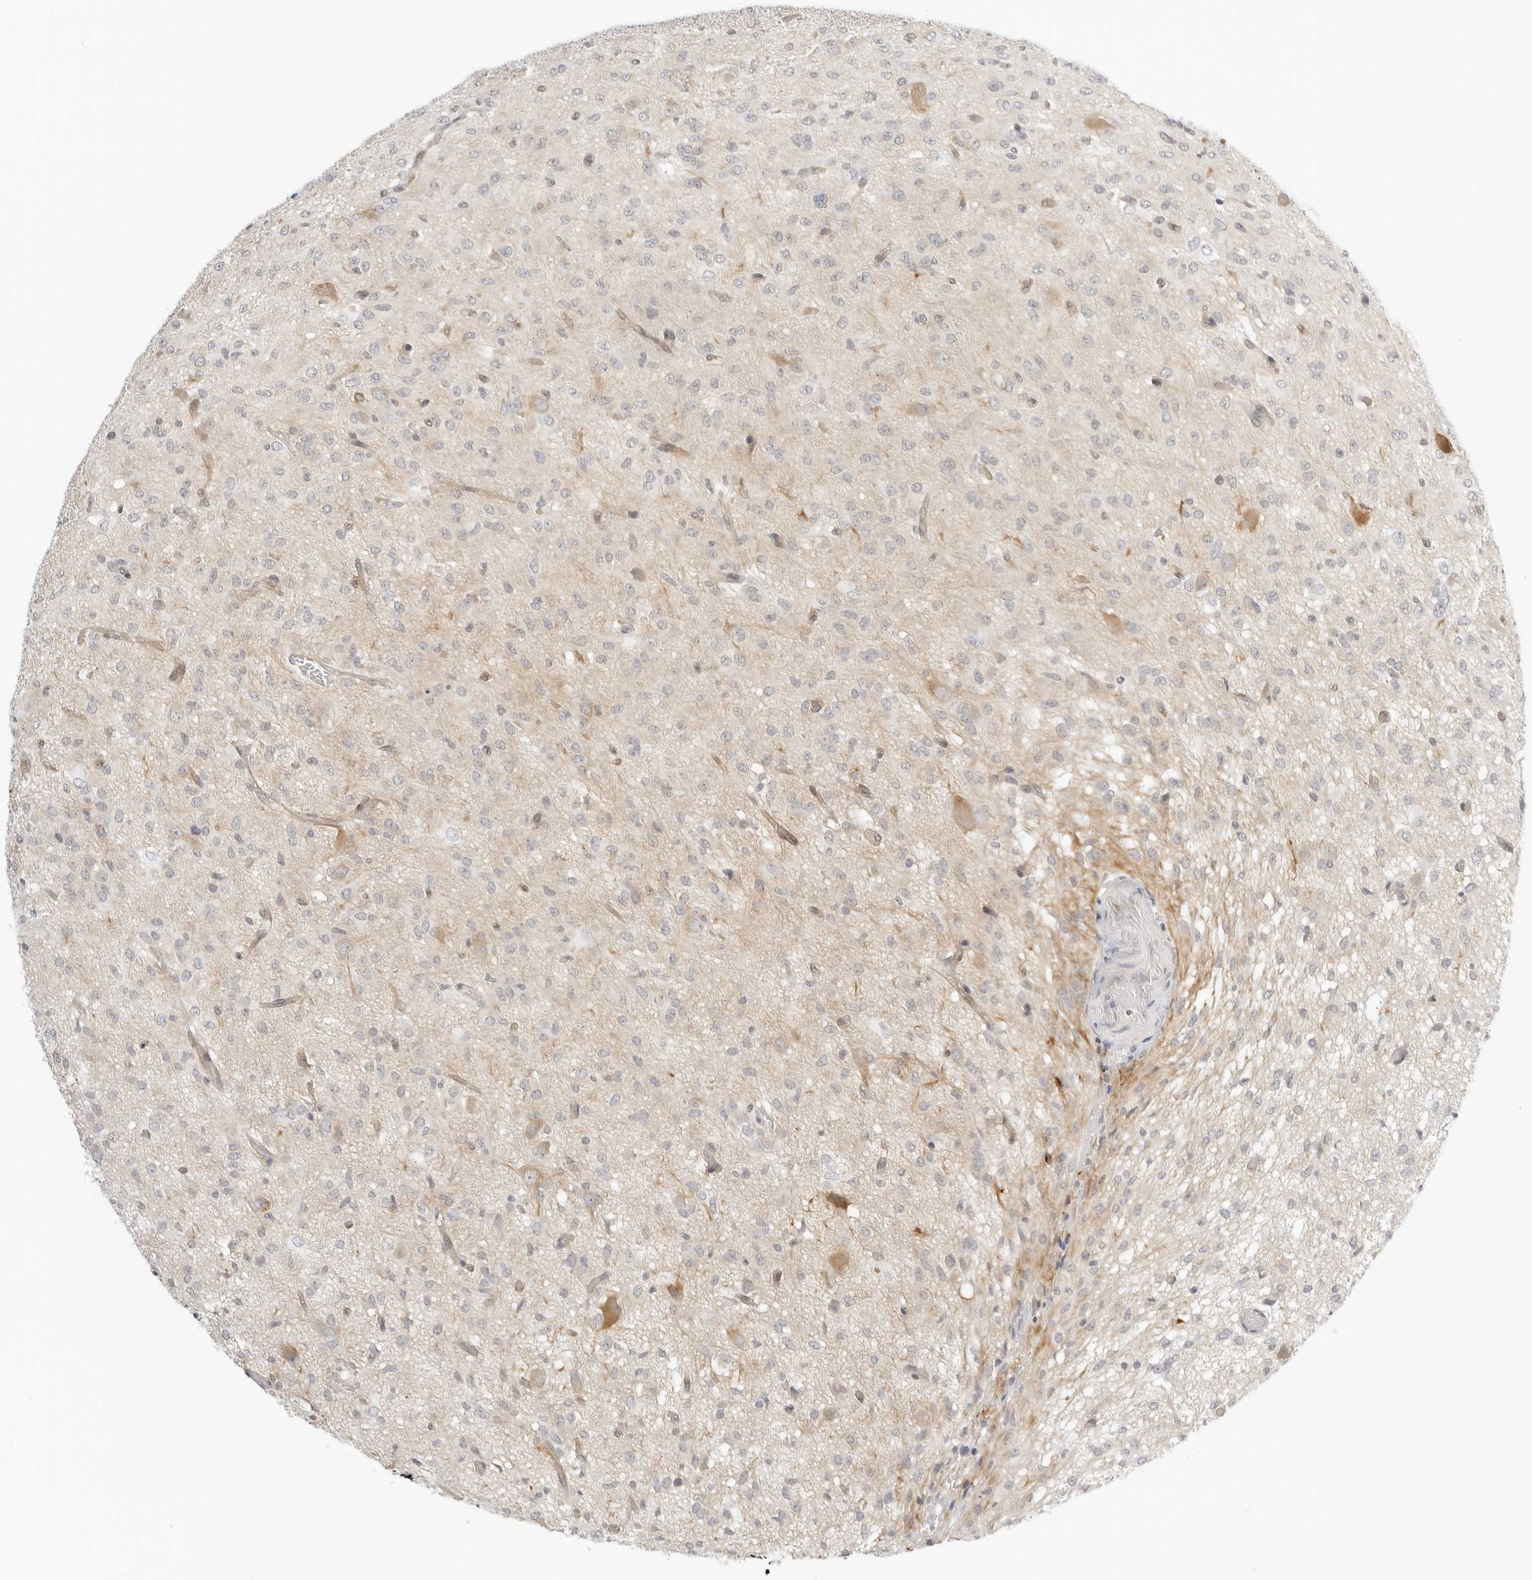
{"staining": {"intensity": "negative", "quantity": "none", "location": "none"}, "tissue": "glioma", "cell_type": "Tumor cells", "image_type": "cancer", "snomed": [{"axis": "morphology", "description": "Glioma, malignant, High grade"}, {"axis": "topography", "description": "Brain"}], "caption": "Tumor cells show no significant expression in glioma. (DAB (3,3'-diaminobenzidine) IHC with hematoxylin counter stain).", "gene": "OSCP1", "patient": {"sex": "female", "age": 59}}